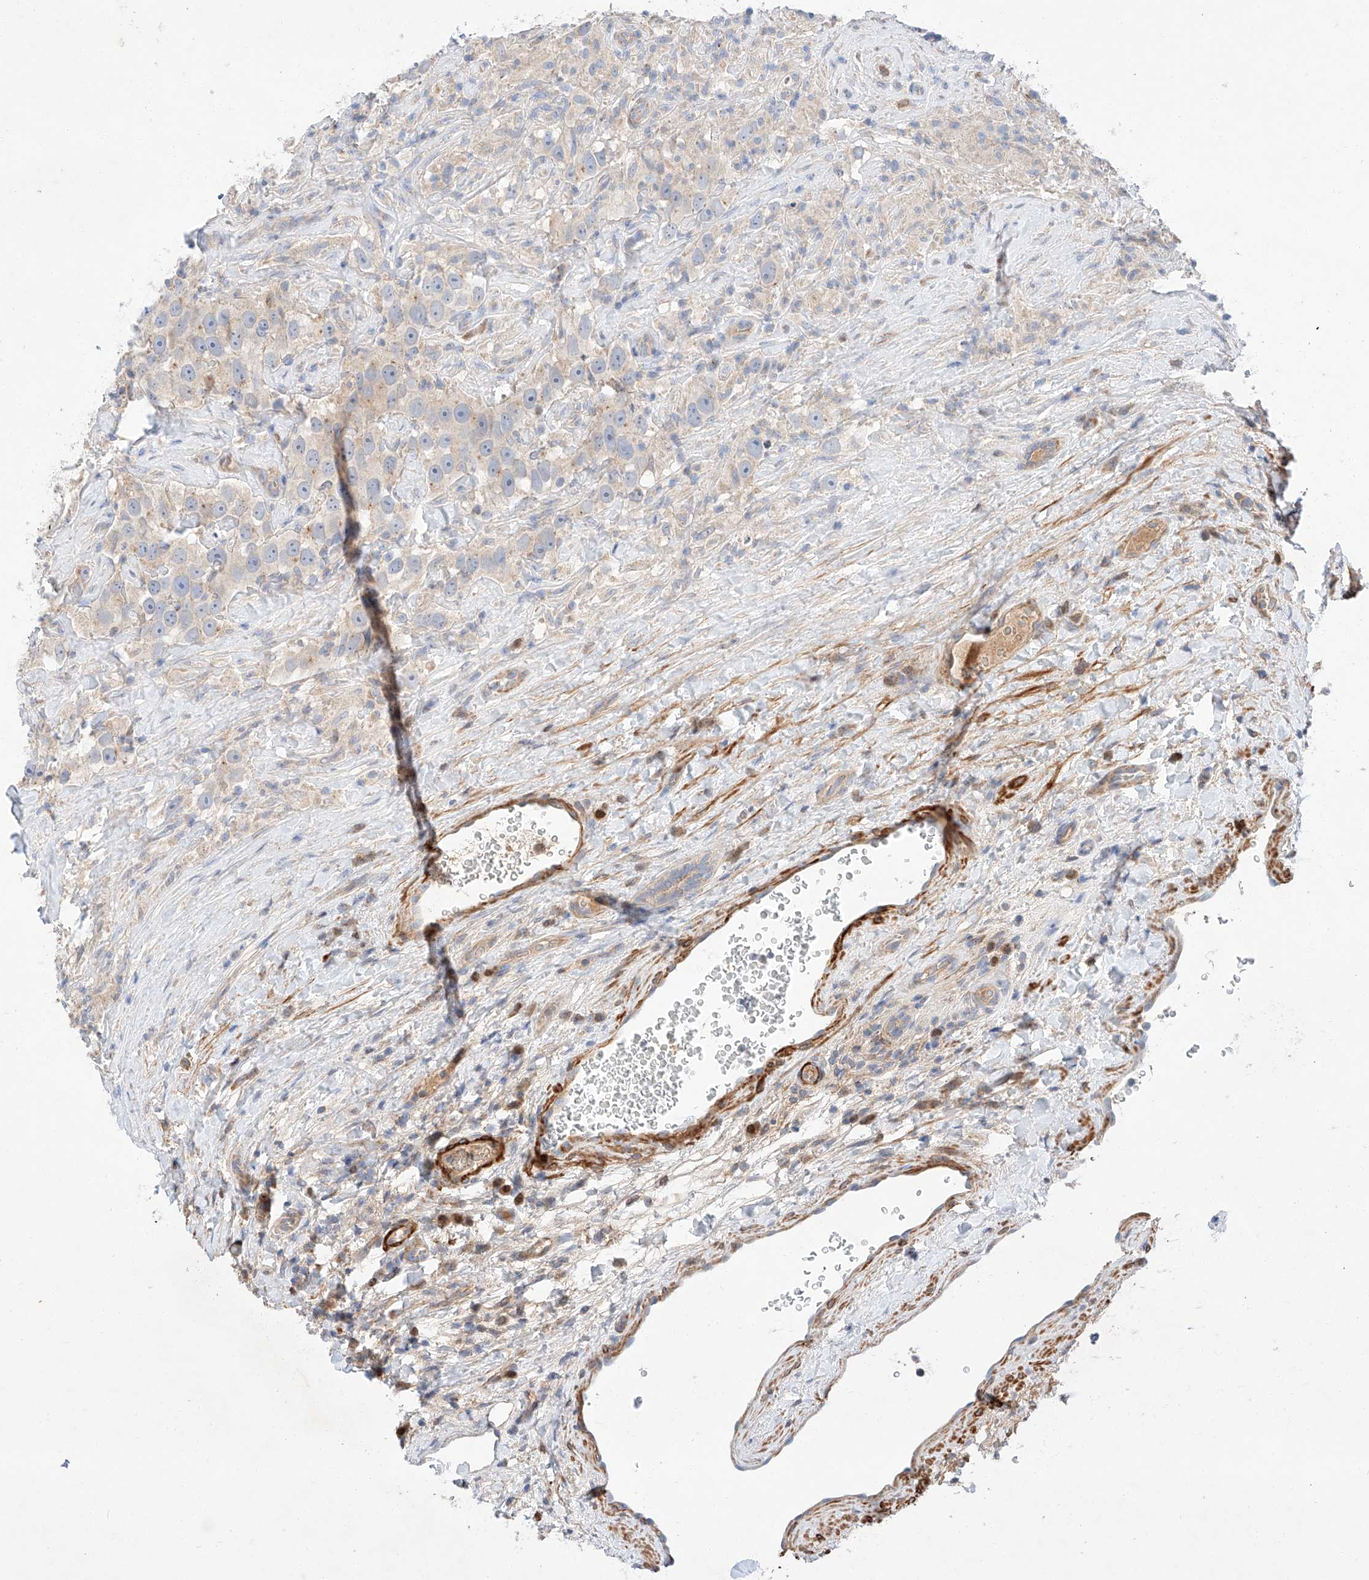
{"staining": {"intensity": "negative", "quantity": "none", "location": "none"}, "tissue": "testis cancer", "cell_type": "Tumor cells", "image_type": "cancer", "snomed": [{"axis": "morphology", "description": "Seminoma, NOS"}, {"axis": "topography", "description": "Testis"}], "caption": "DAB immunohistochemical staining of human seminoma (testis) reveals no significant positivity in tumor cells. (DAB immunohistochemistry, high magnification).", "gene": "C6orf118", "patient": {"sex": "male", "age": 49}}